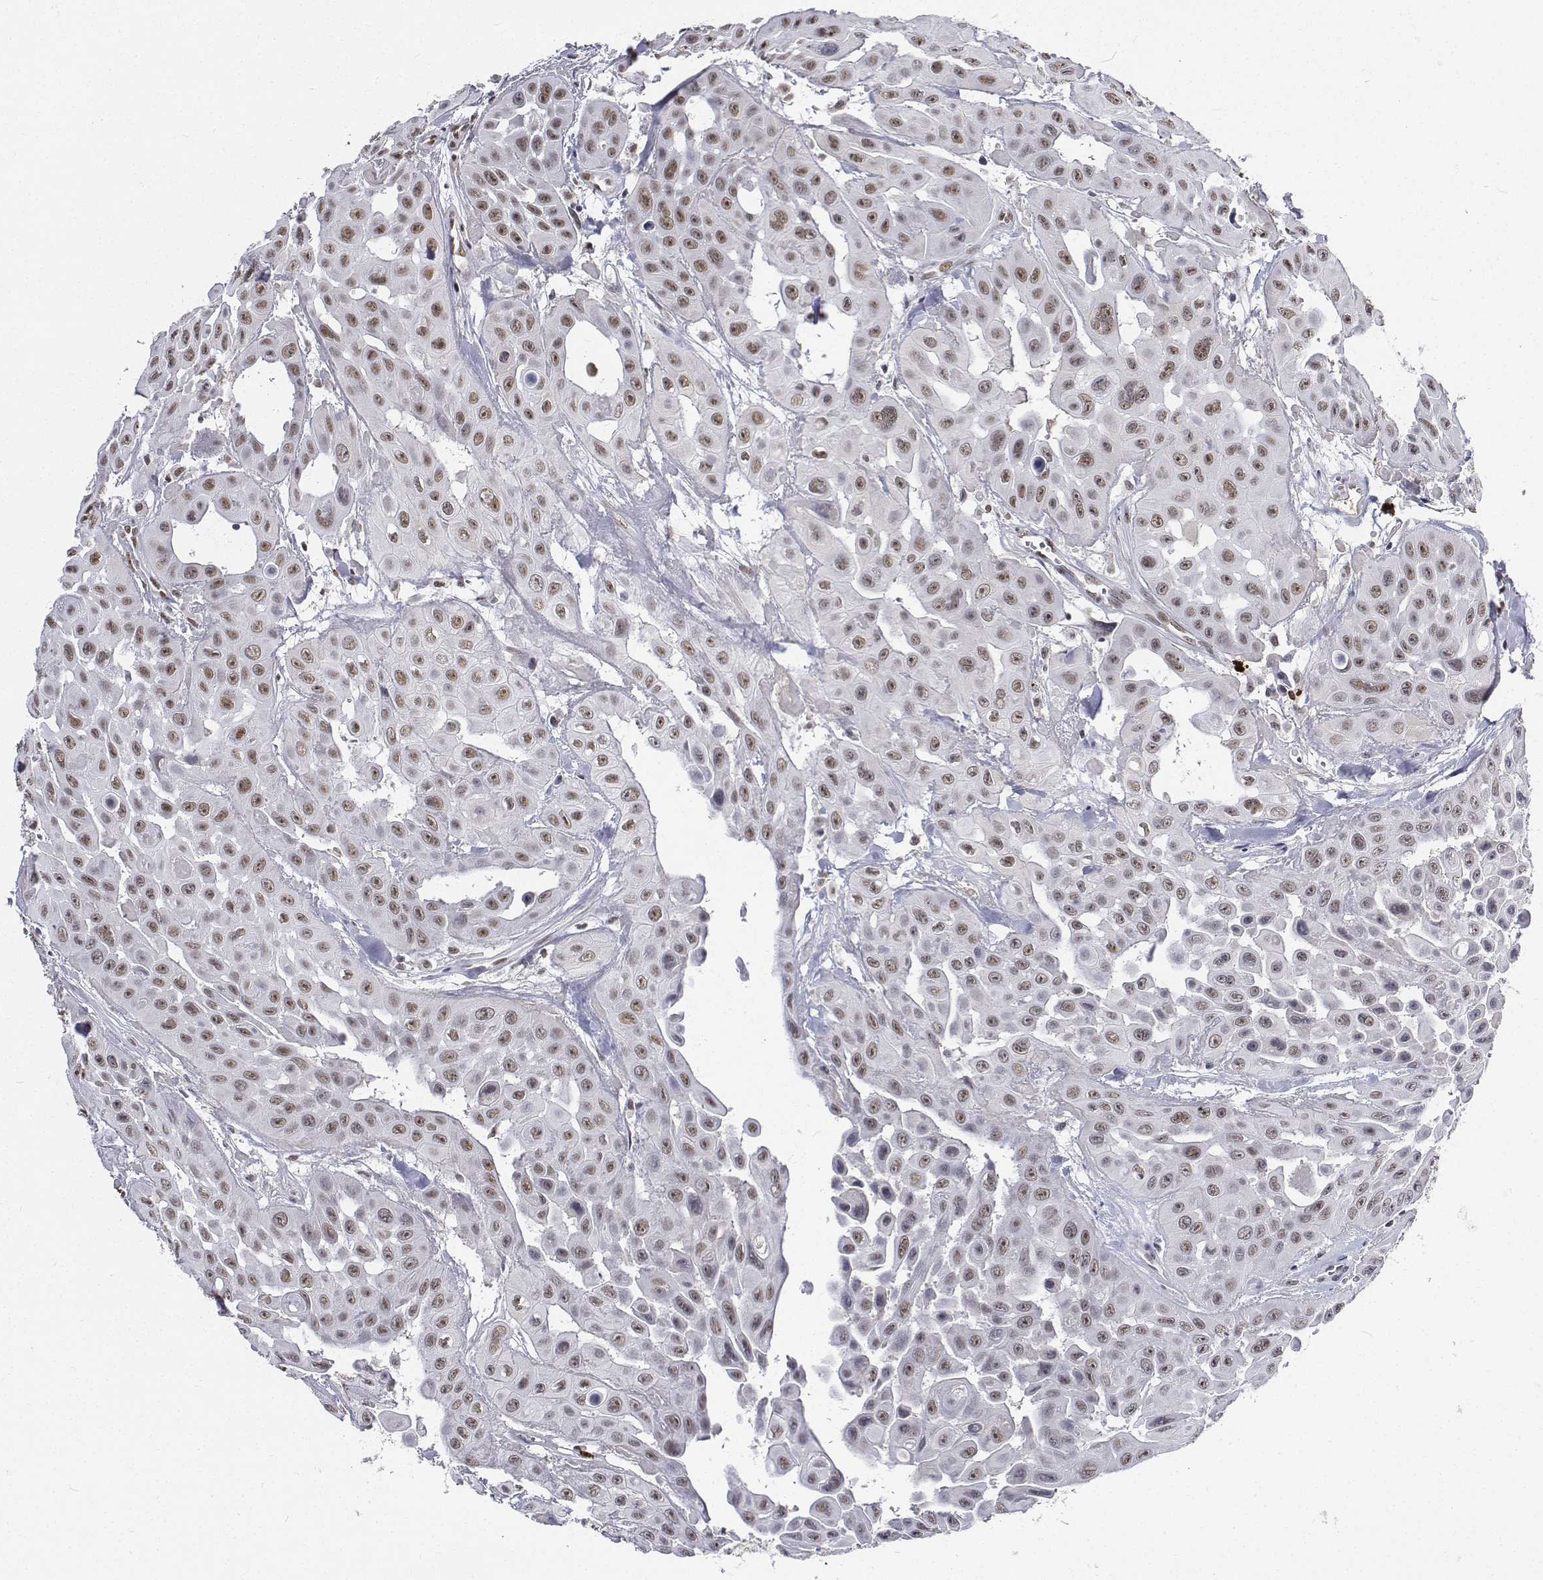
{"staining": {"intensity": "weak", "quantity": ">75%", "location": "nuclear"}, "tissue": "head and neck cancer", "cell_type": "Tumor cells", "image_type": "cancer", "snomed": [{"axis": "morphology", "description": "Adenocarcinoma, NOS"}, {"axis": "topography", "description": "Head-Neck"}], "caption": "Brown immunohistochemical staining in head and neck cancer (adenocarcinoma) exhibits weak nuclear positivity in approximately >75% of tumor cells.", "gene": "ATRX", "patient": {"sex": "male", "age": 73}}